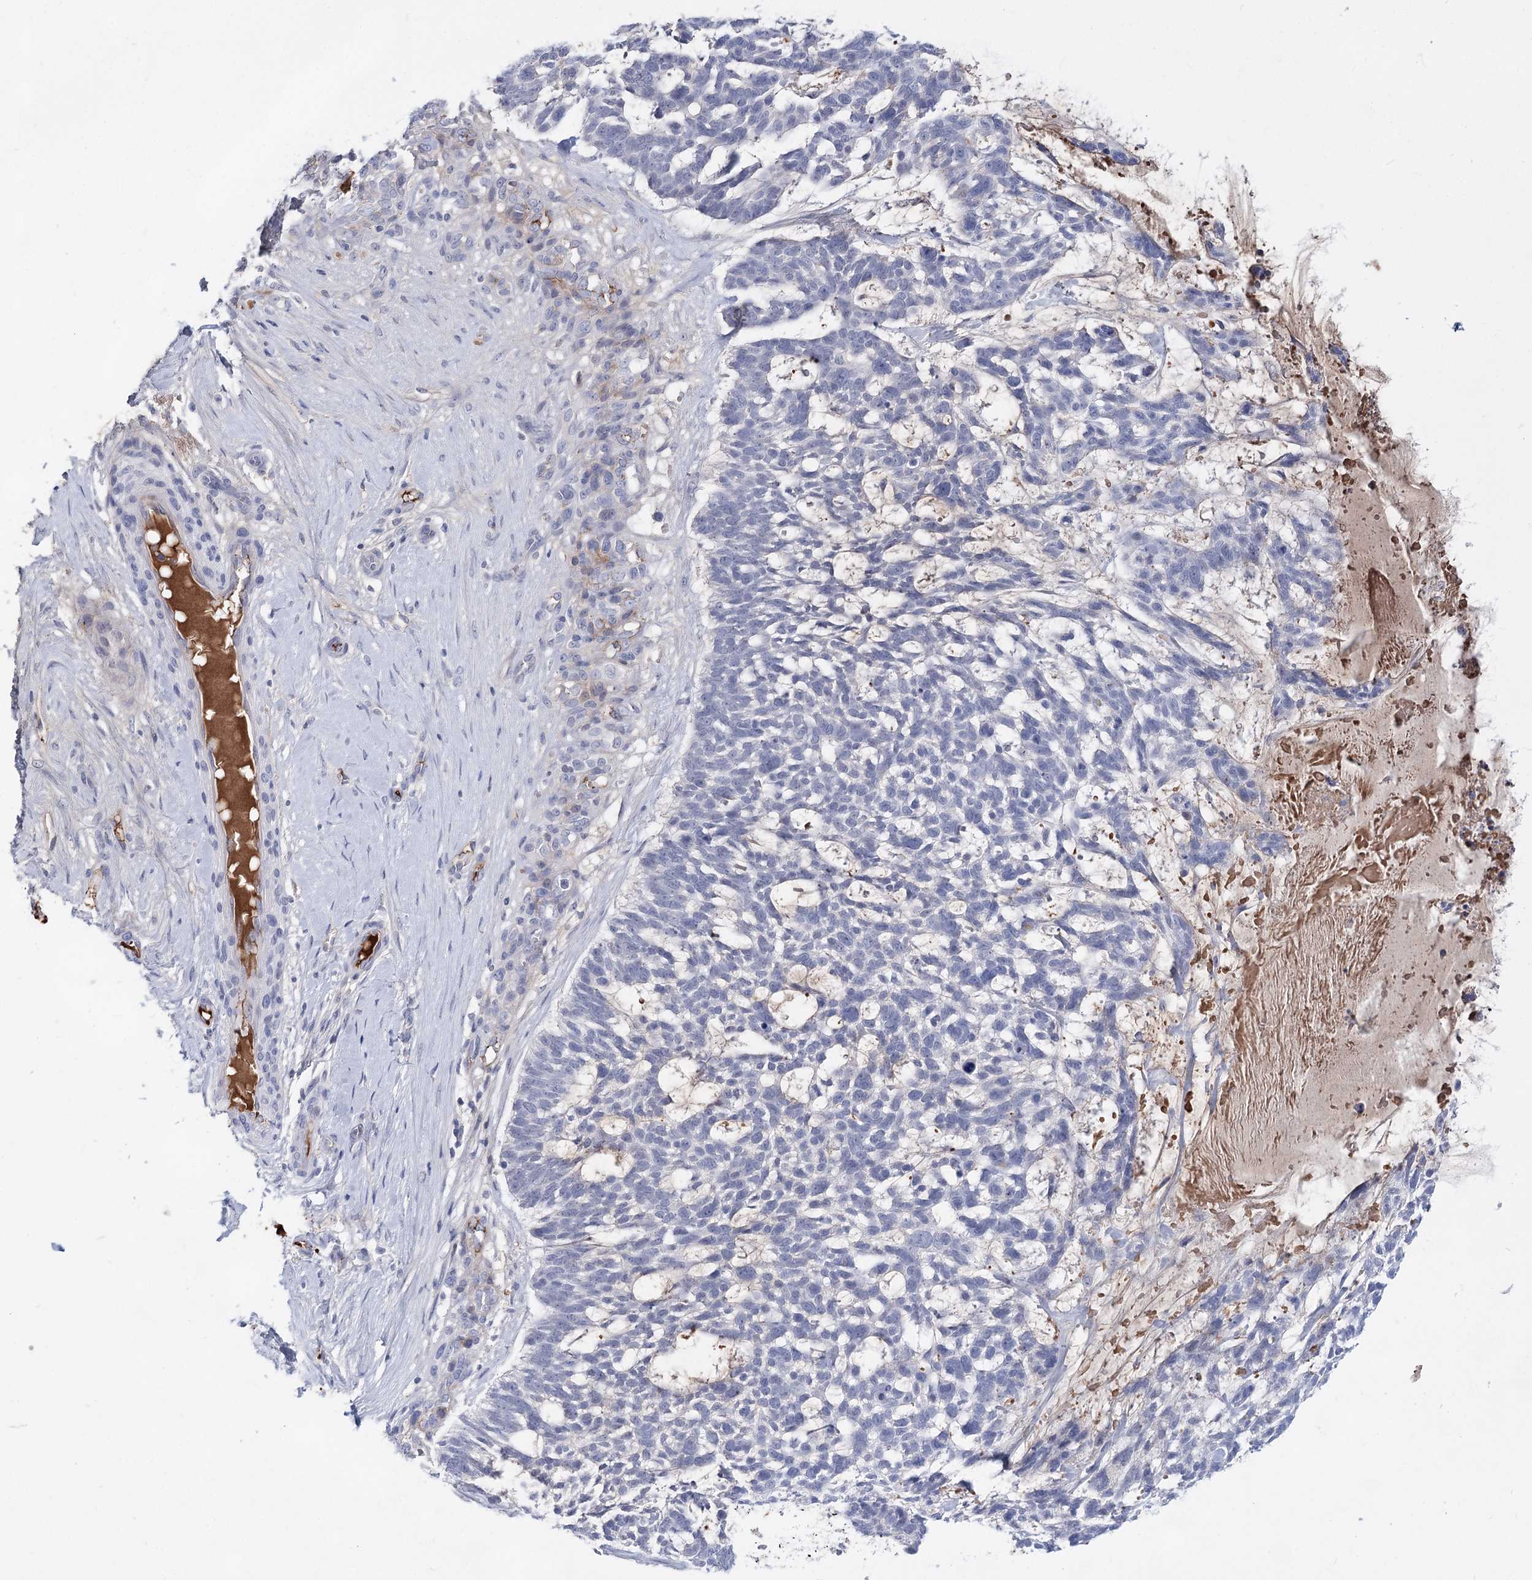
{"staining": {"intensity": "negative", "quantity": "none", "location": "none"}, "tissue": "skin cancer", "cell_type": "Tumor cells", "image_type": "cancer", "snomed": [{"axis": "morphology", "description": "Basal cell carcinoma"}, {"axis": "topography", "description": "Skin"}], "caption": "Immunohistochemistry micrograph of neoplastic tissue: skin cancer stained with DAB exhibits no significant protein expression in tumor cells. (DAB (3,3'-diaminobenzidine) immunohistochemistry, high magnification).", "gene": "TASOR2", "patient": {"sex": "male", "age": 88}}